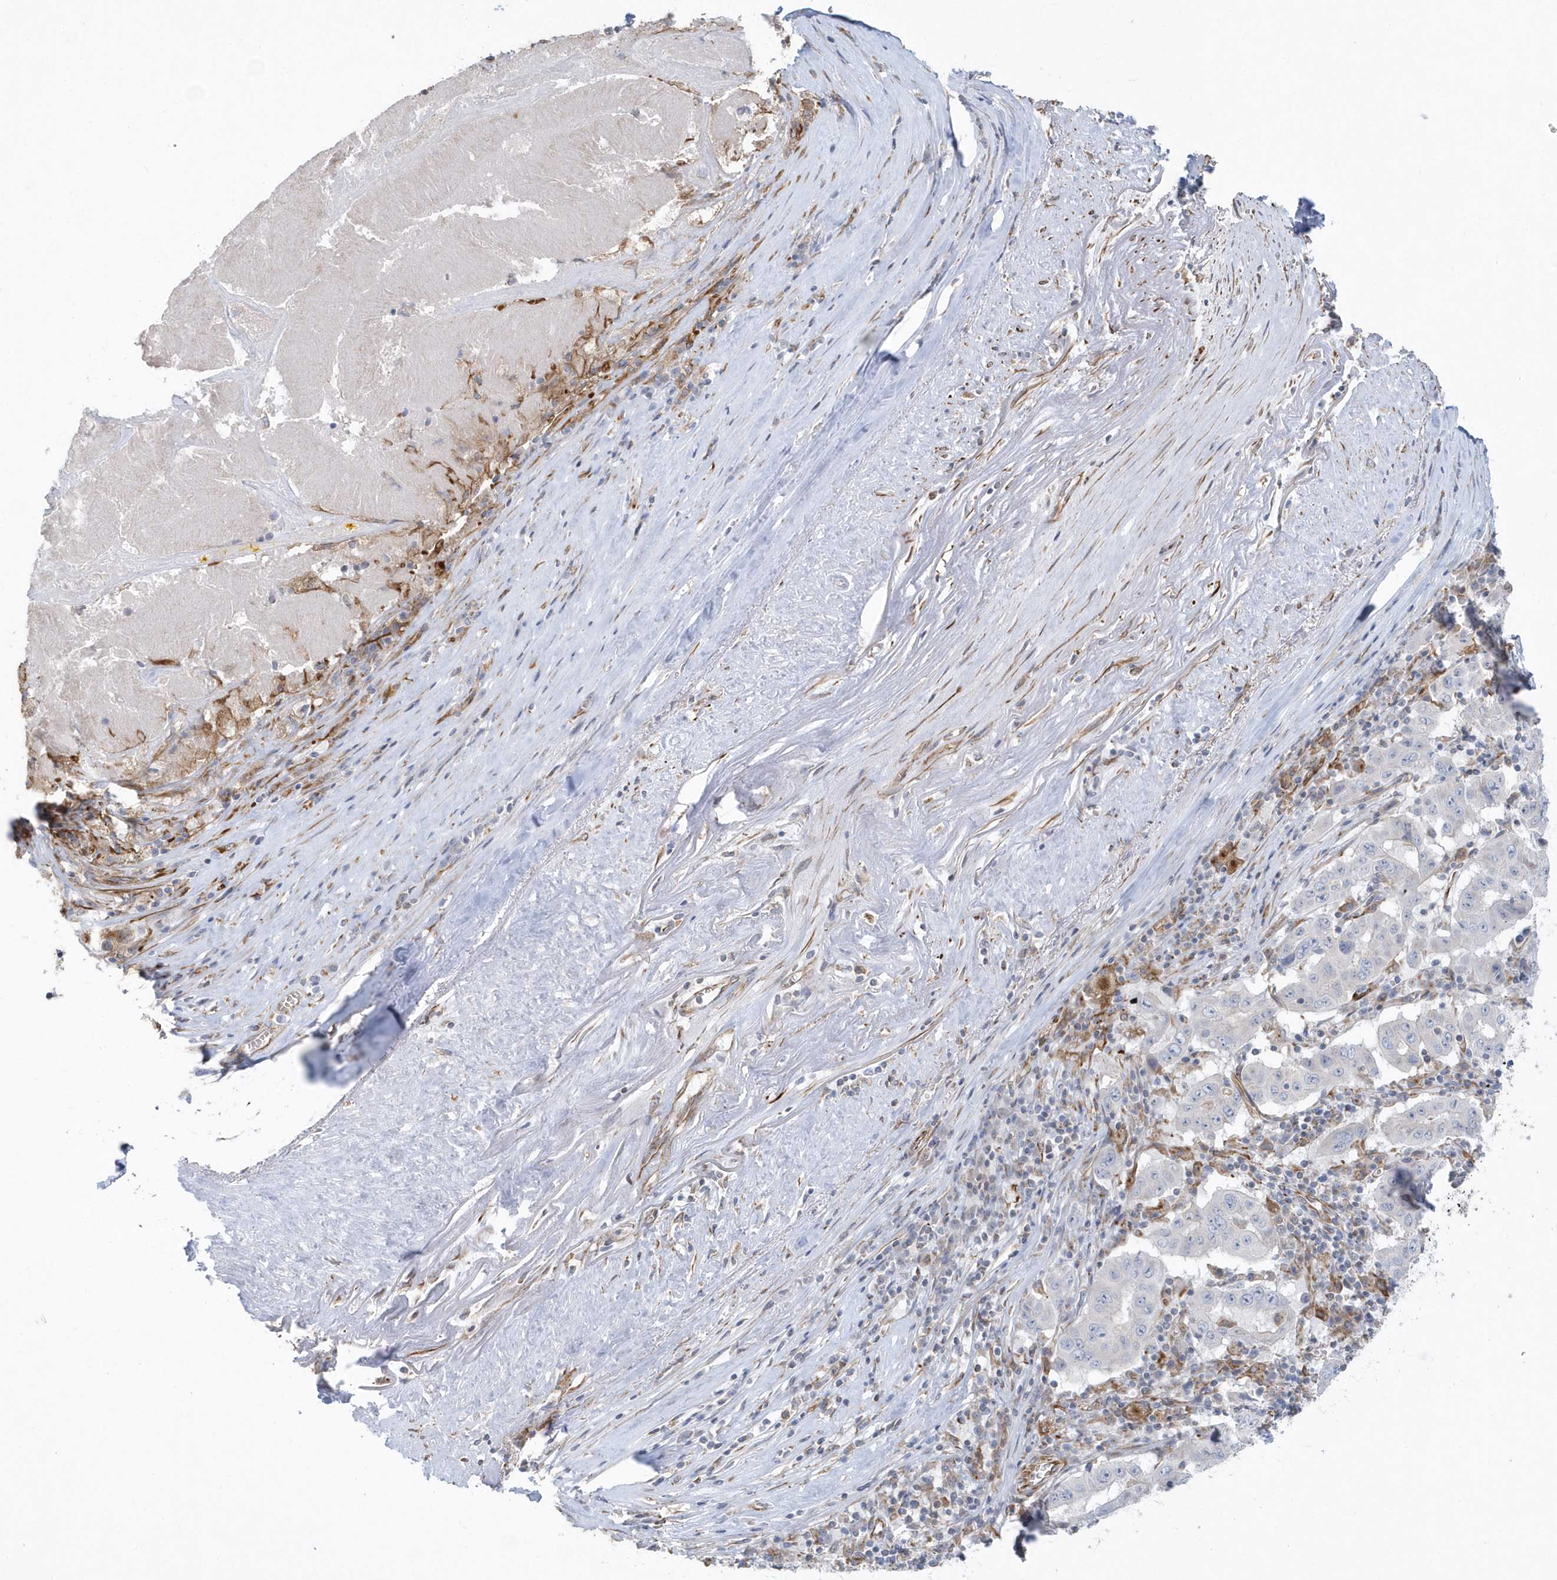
{"staining": {"intensity": "negative", "quantity": "none", "location": "none"}, "tissue": "pancreatic cancer", "cell_type": "Tumor cells", "image_type": "cancer", "snomed": [{"axis": "morphology", "description": "Adenocarcinoma, NOS"}, {"axis": "topography", "description": "Pancreas"}], "caption": "There is no significant expression in tumor cells of pancreatic cancer.", "gene": "RAB17", "patient": {"sex": "male", "age": 63}}